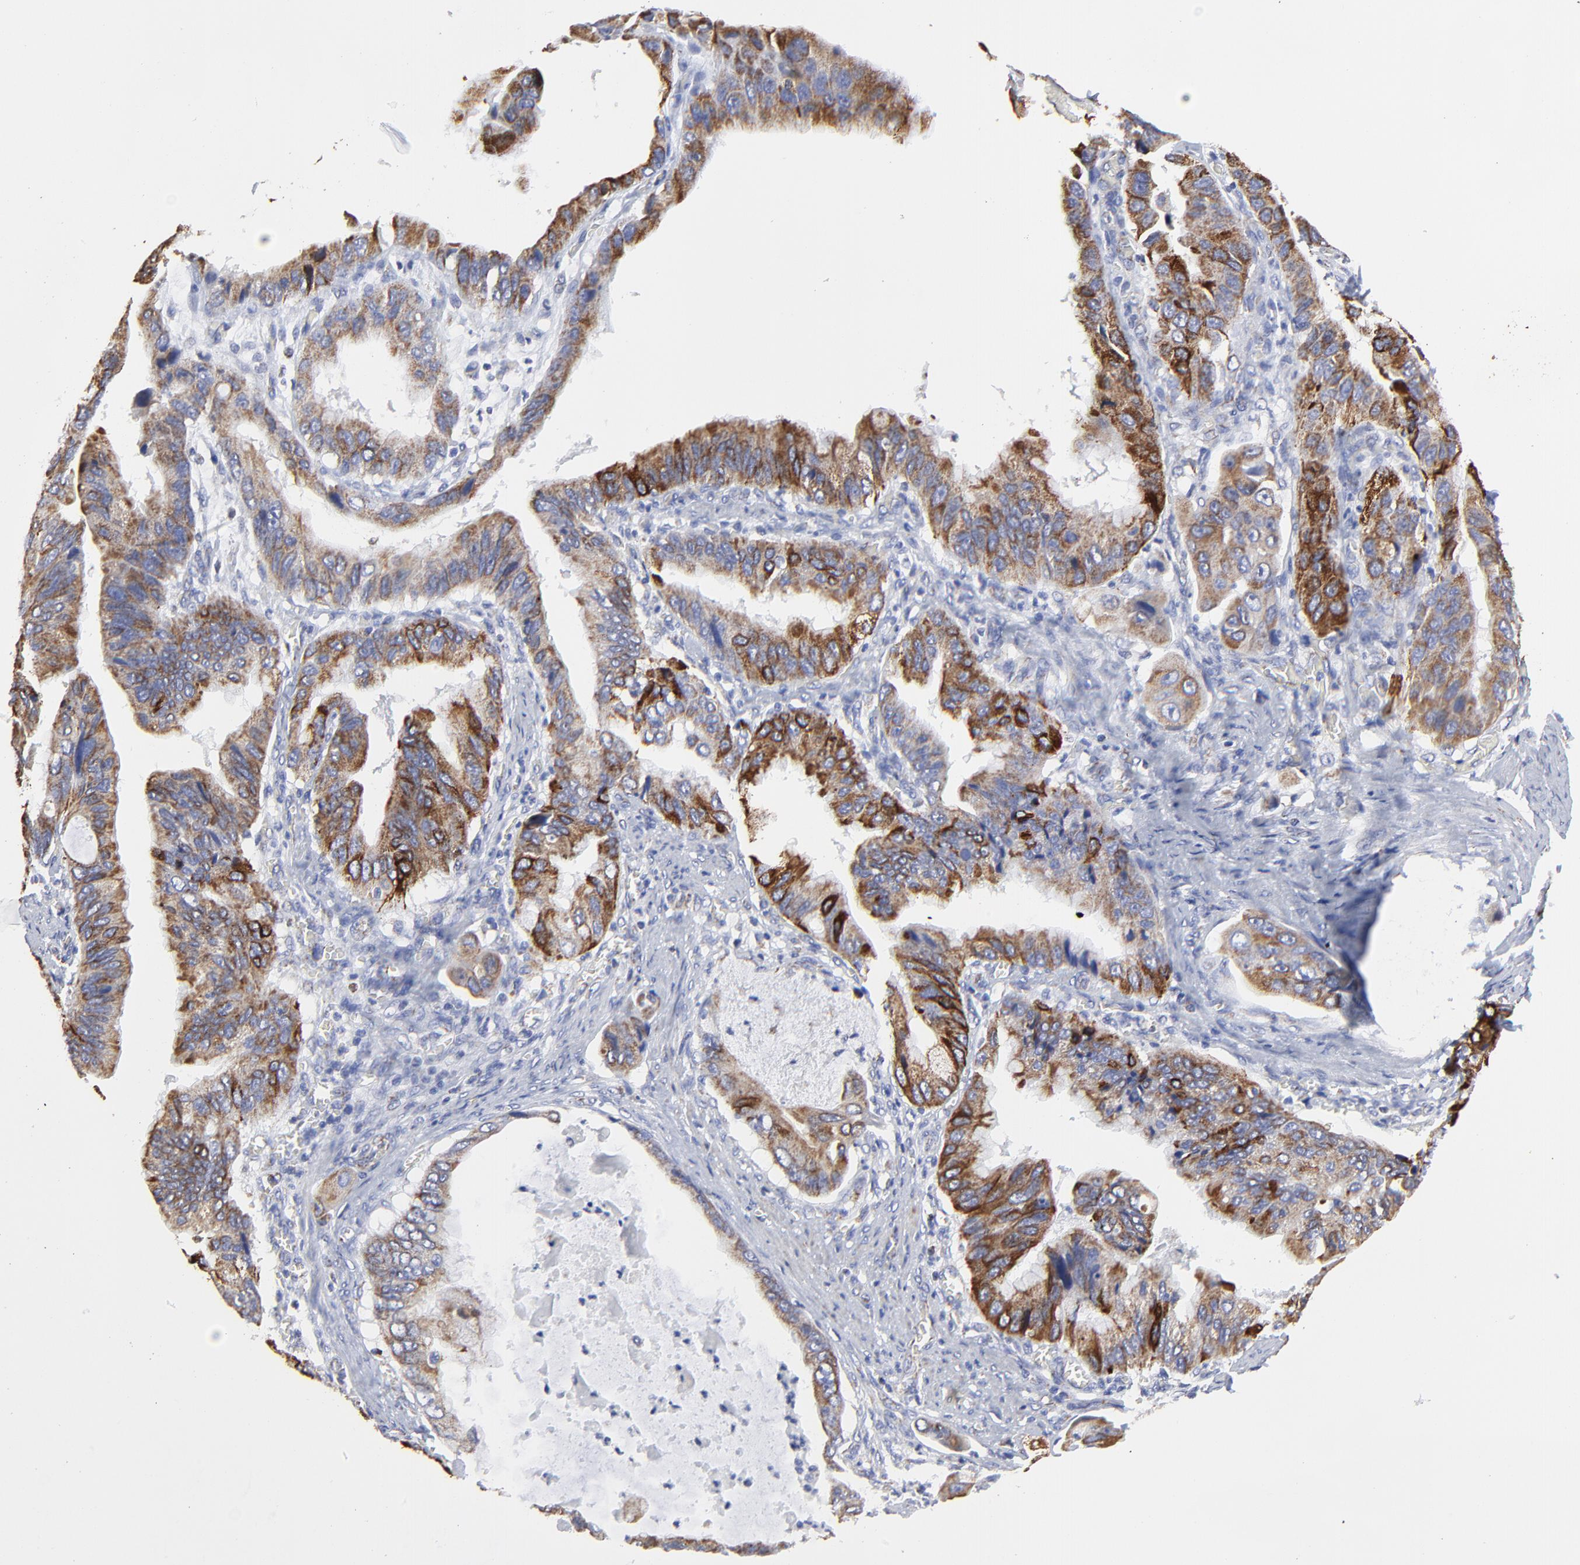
{"staining": {"intensity": "strong", "quantity": "25%-75%", "location": "cytoplasmic/membranous"}, "tissue": "stomach cancer", "cell_type": "Tumor cells", "image_type": "cancer", "snomed": [{"axis": "morphology", "description": "Adenocarcinoma, NOS"}, {"axis": "topography", "description": "Stomach, upper"}], "caption": "Approximately 25%-75% of tumor cells in human stomach cancer (adenocarcinoma) reveal strong cytoplasmic/membranous protein expression as visualized by brown immunohistochemical staining.", "gene": "PINK1", "patient": {"sex": "male", "age": 80}}